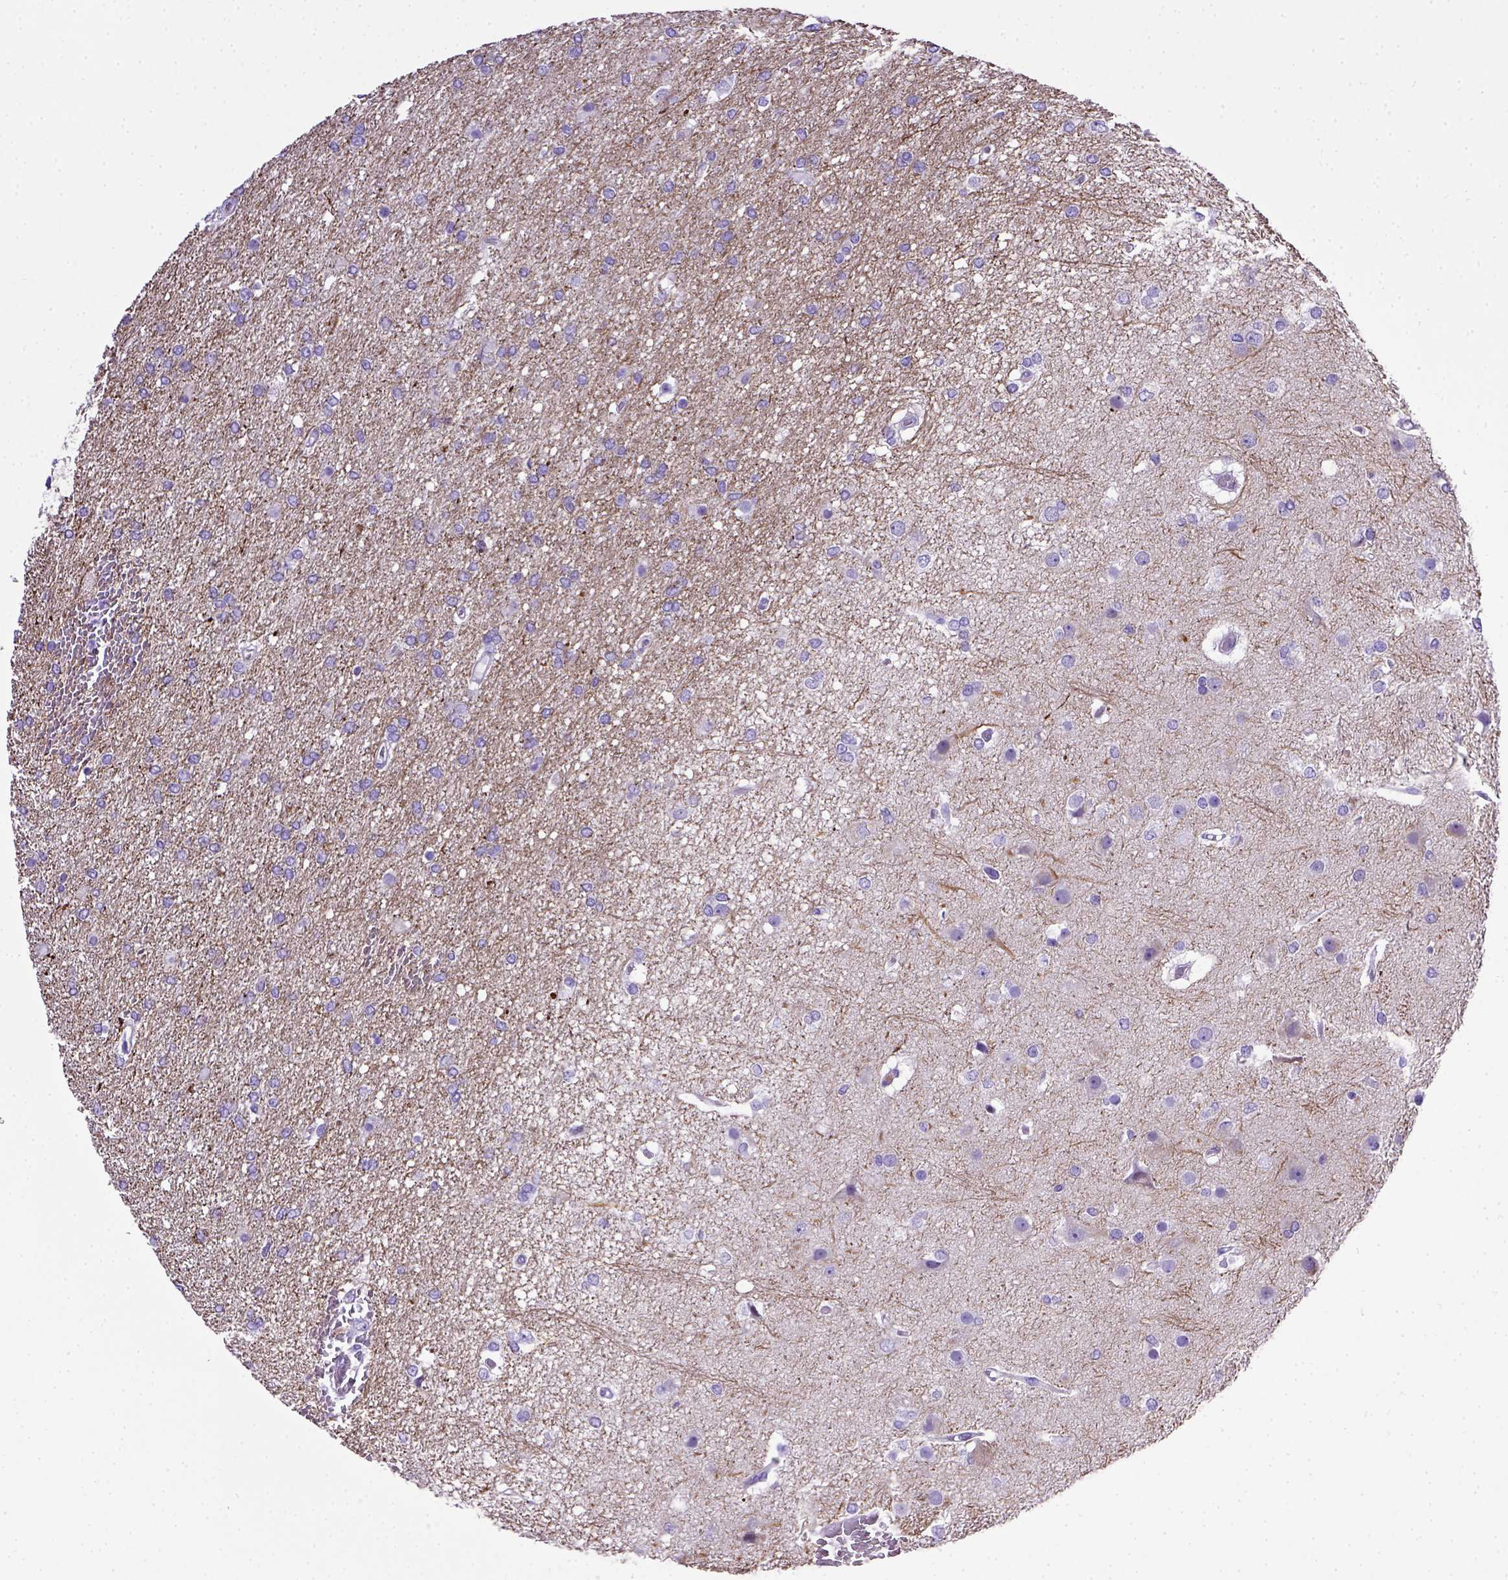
{"staining": {"intensity": "negative", "quantity": "none", "location": "none"}, "tissue": "glioma", "cell_type": "Tumor cells", "image_type": "cancer", "snomed": [{"axis": "morphology", "description": "Glioma, malignant, High grade"}, {"axis": "topography", "description": "Brain"}], "caption": "Tumor cells are negative for protein expression in human high-grade glioma (malignant).", "gene": "ADAM12", "patient": {"sex": "female", "age": 61}}